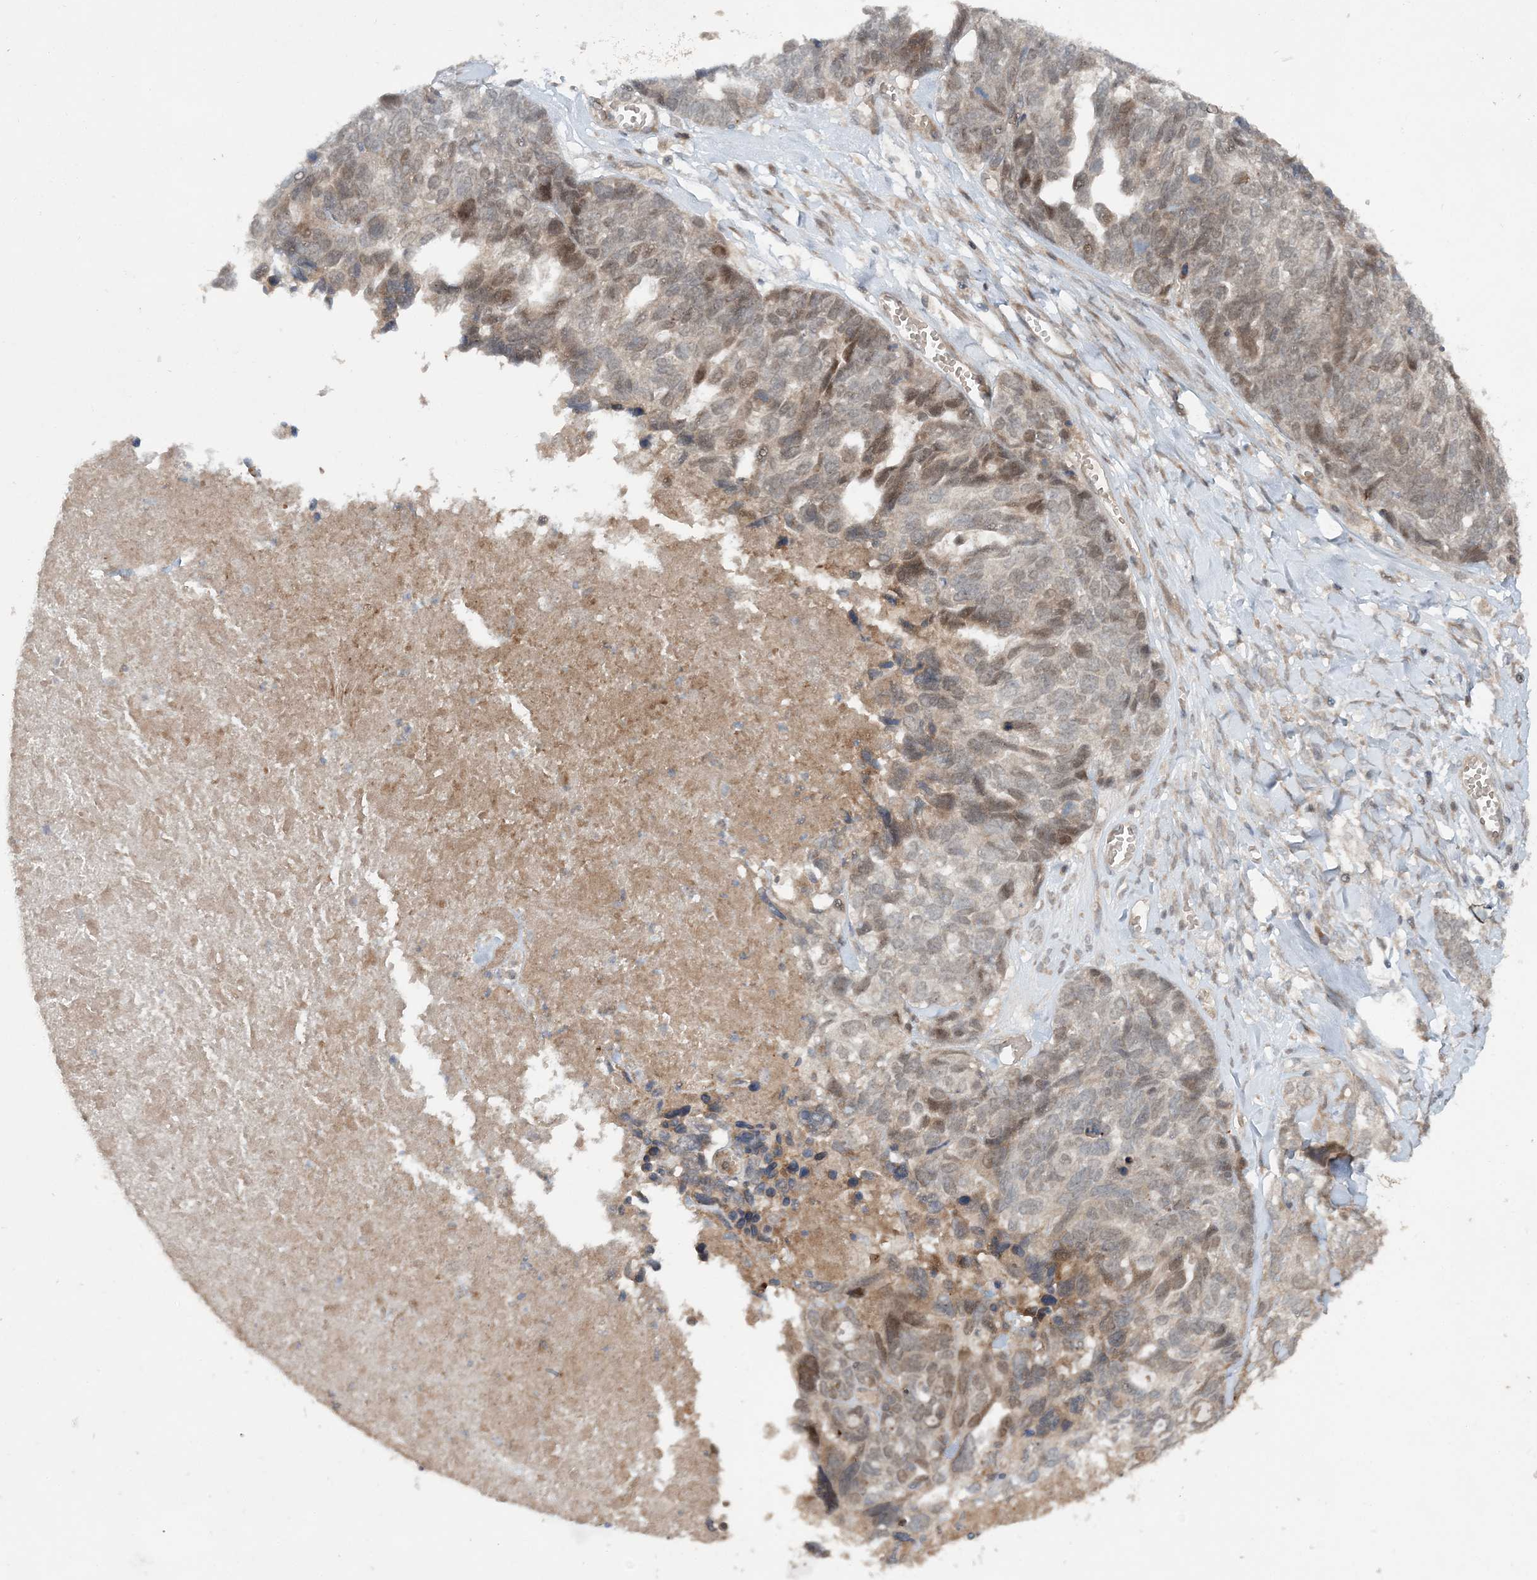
{"staining": {"intensity": "moderate", "quantity": "<25%", "location": "cytoplasmic/membranous,nuclear"}, "tissue": "ovarian cancer", "cell_type": "Tumor cells", "image_type": "cancer", "snomed": [{"axis": "morphology", "description": "Cystadenocarcinoma, serous, NOS"}, {"axis": "topography", "description": "Ovary"}], "caption": "Immunohistochemistry image of human ovarian cancer (serous cystadenocarcinoma) stained for a protein (brown), which exhibits low levels of moderate cytoplasmic/membranous and nuclear positivity in about <25% of tumor cells.", "gene": "UBR3", "patient": {"sex": "female", "age": 79}}